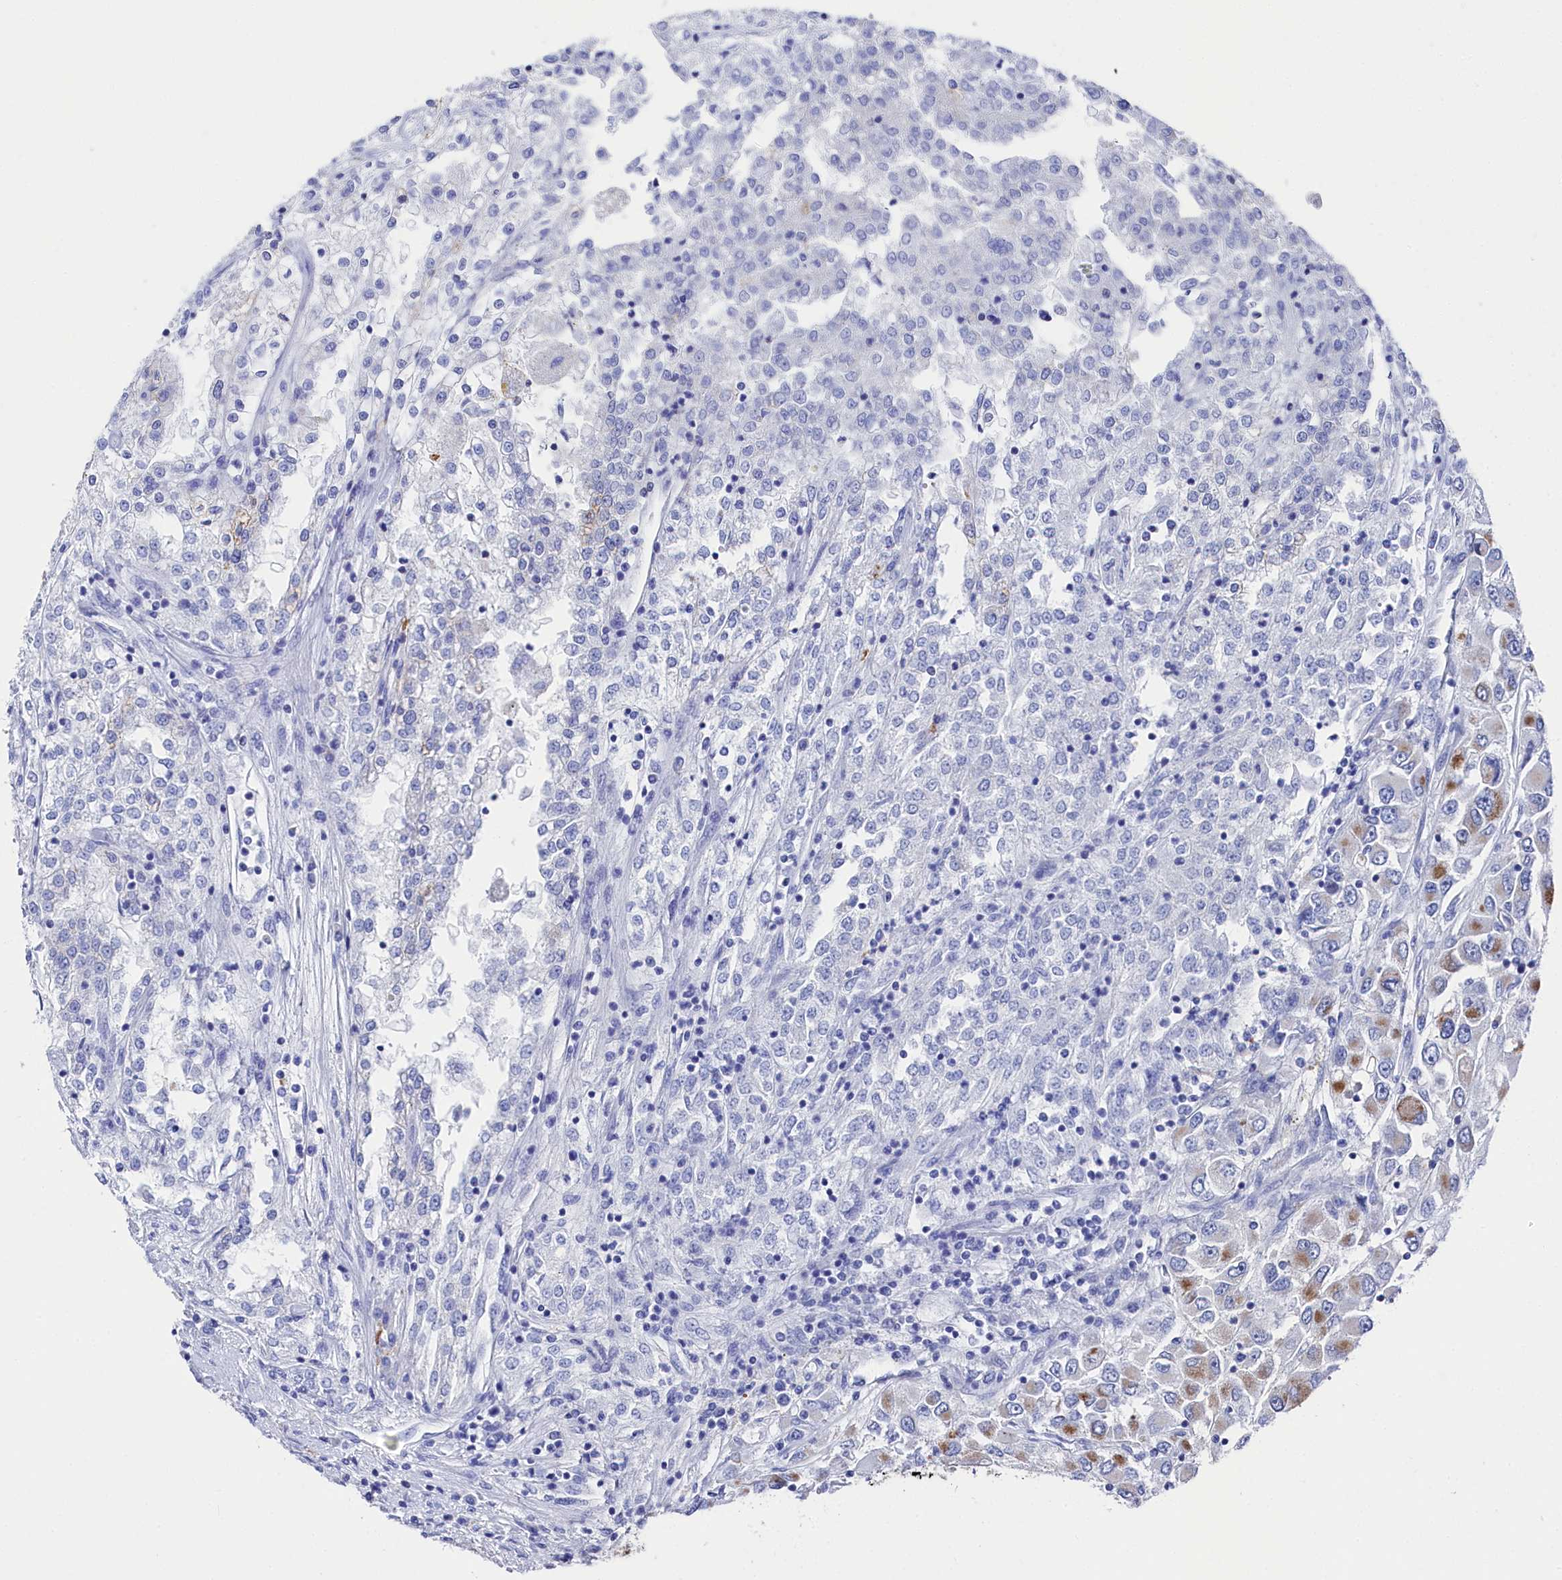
{"staining": {"intensity": "negative", "quantity": "none", "location": "none"}, "tissue": "renal cancer", "cell_type": "Tumor cells", "image_type": "cancer", "snomed": [{"axis": "morphology", "description": "Adenocarcinoma, NOS"}, {"axis": "topography", "description": "Kidney"}], "caption": "A histopathology image of human renal cancer (adenocarcinoma) is negative for staining in tumor cells.", "gene": "MMAB", "patient": {"sex": "female", "age": 52}}